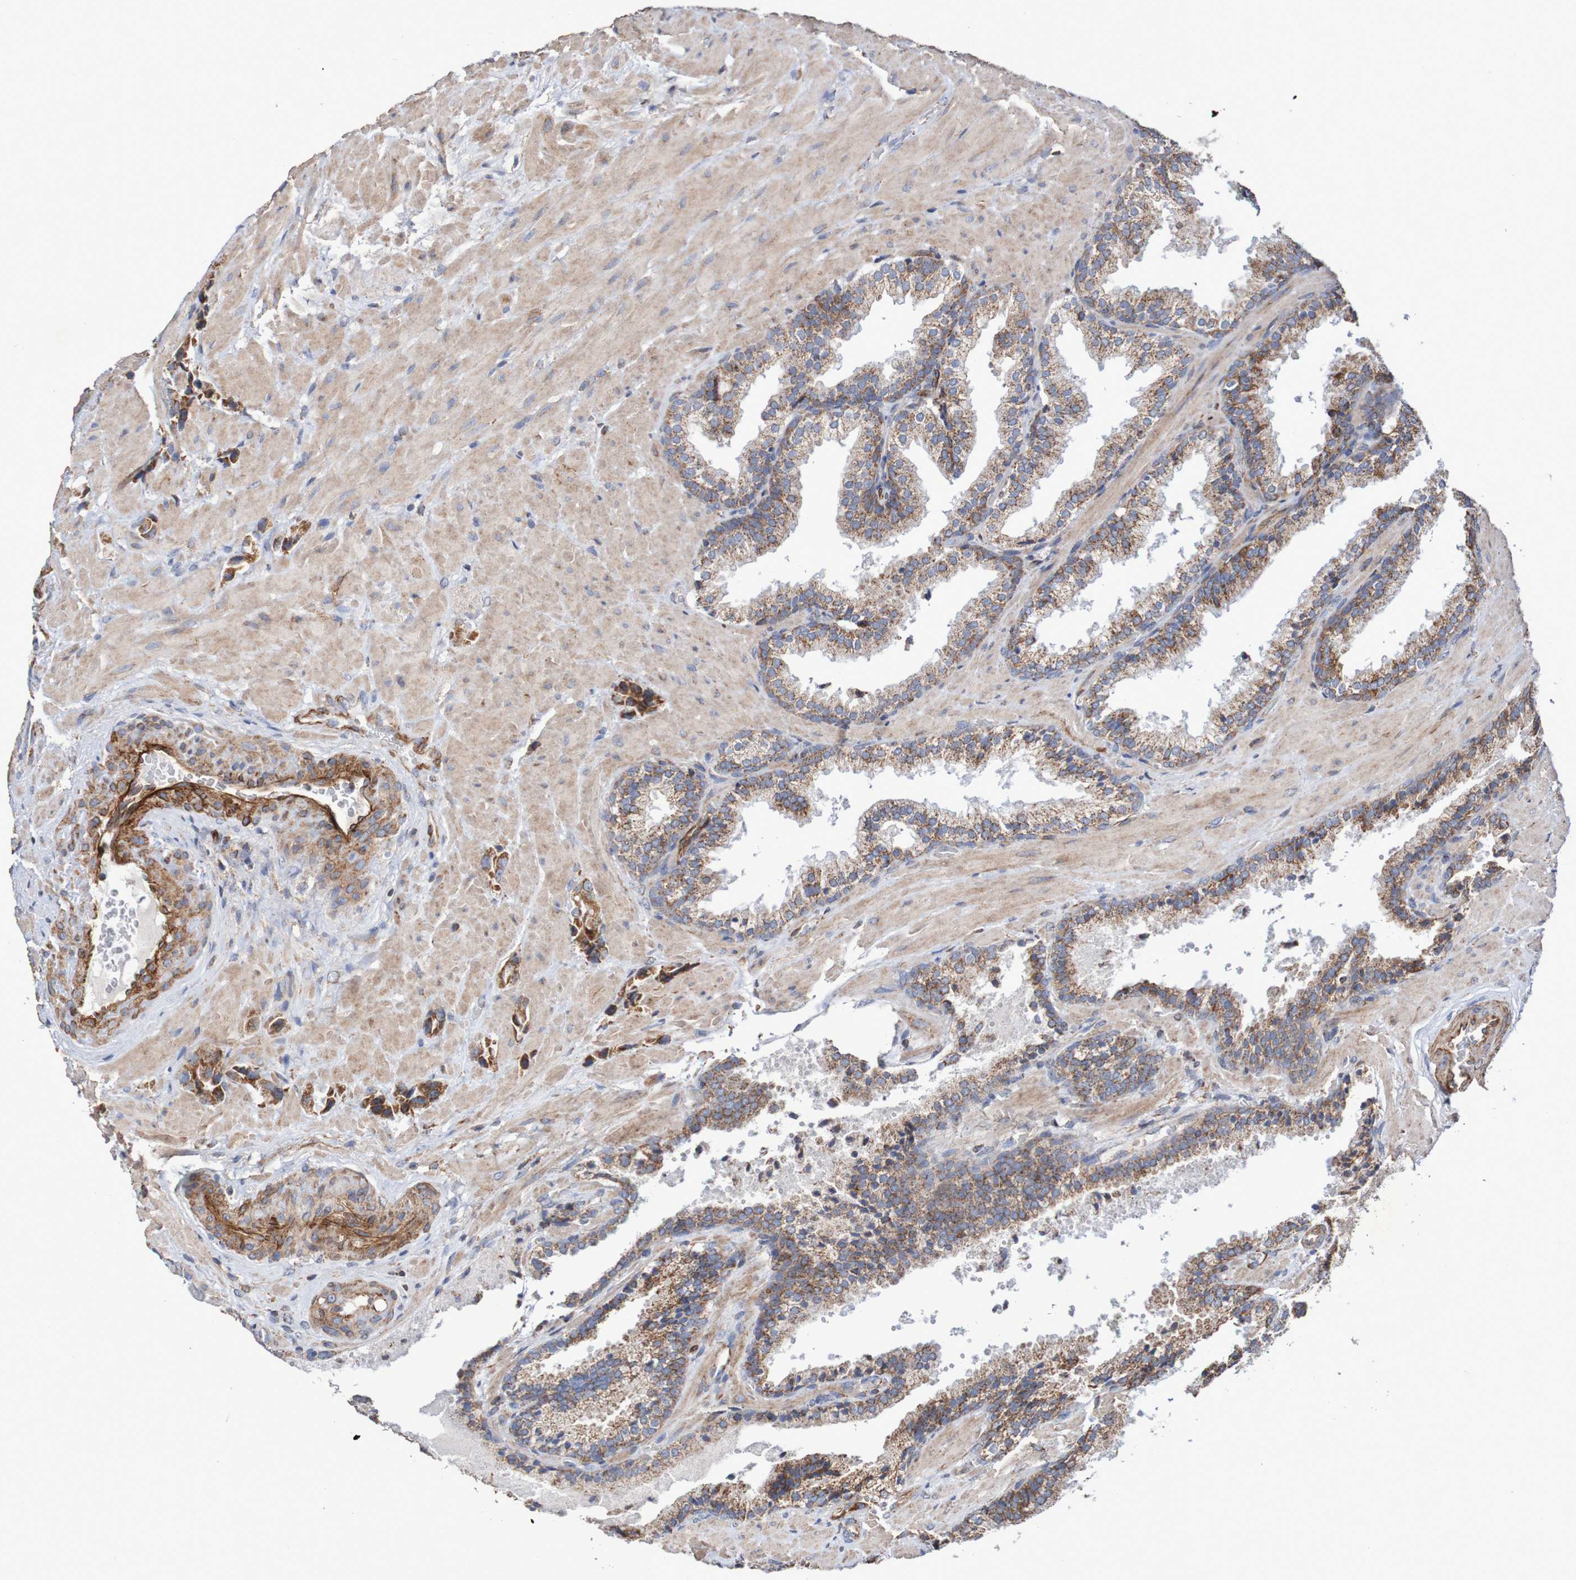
{"staining": {"intensity": "moderate", "quantity": ">75%", "location": "cytoplasmic/membranous"}, "tissue": "prostate cancer", "cell_type": "Tumor cells", "image_type": "cancer", "snomed": [{"axis": "morphology", "description": "Adenocarcinoma, High grade"}, {"axis": "topography", "description": "Prostate"}], "caption": "Immunohistochemical staining of human prostate cancer (high-grade adenocarcinoma) exhibits medium levels of moderate cytoplasmic/membranous expression in approximately >75% of tumor cells.", "gene": "MMEL1", "patient": {"sex": "male", "age": 64}}